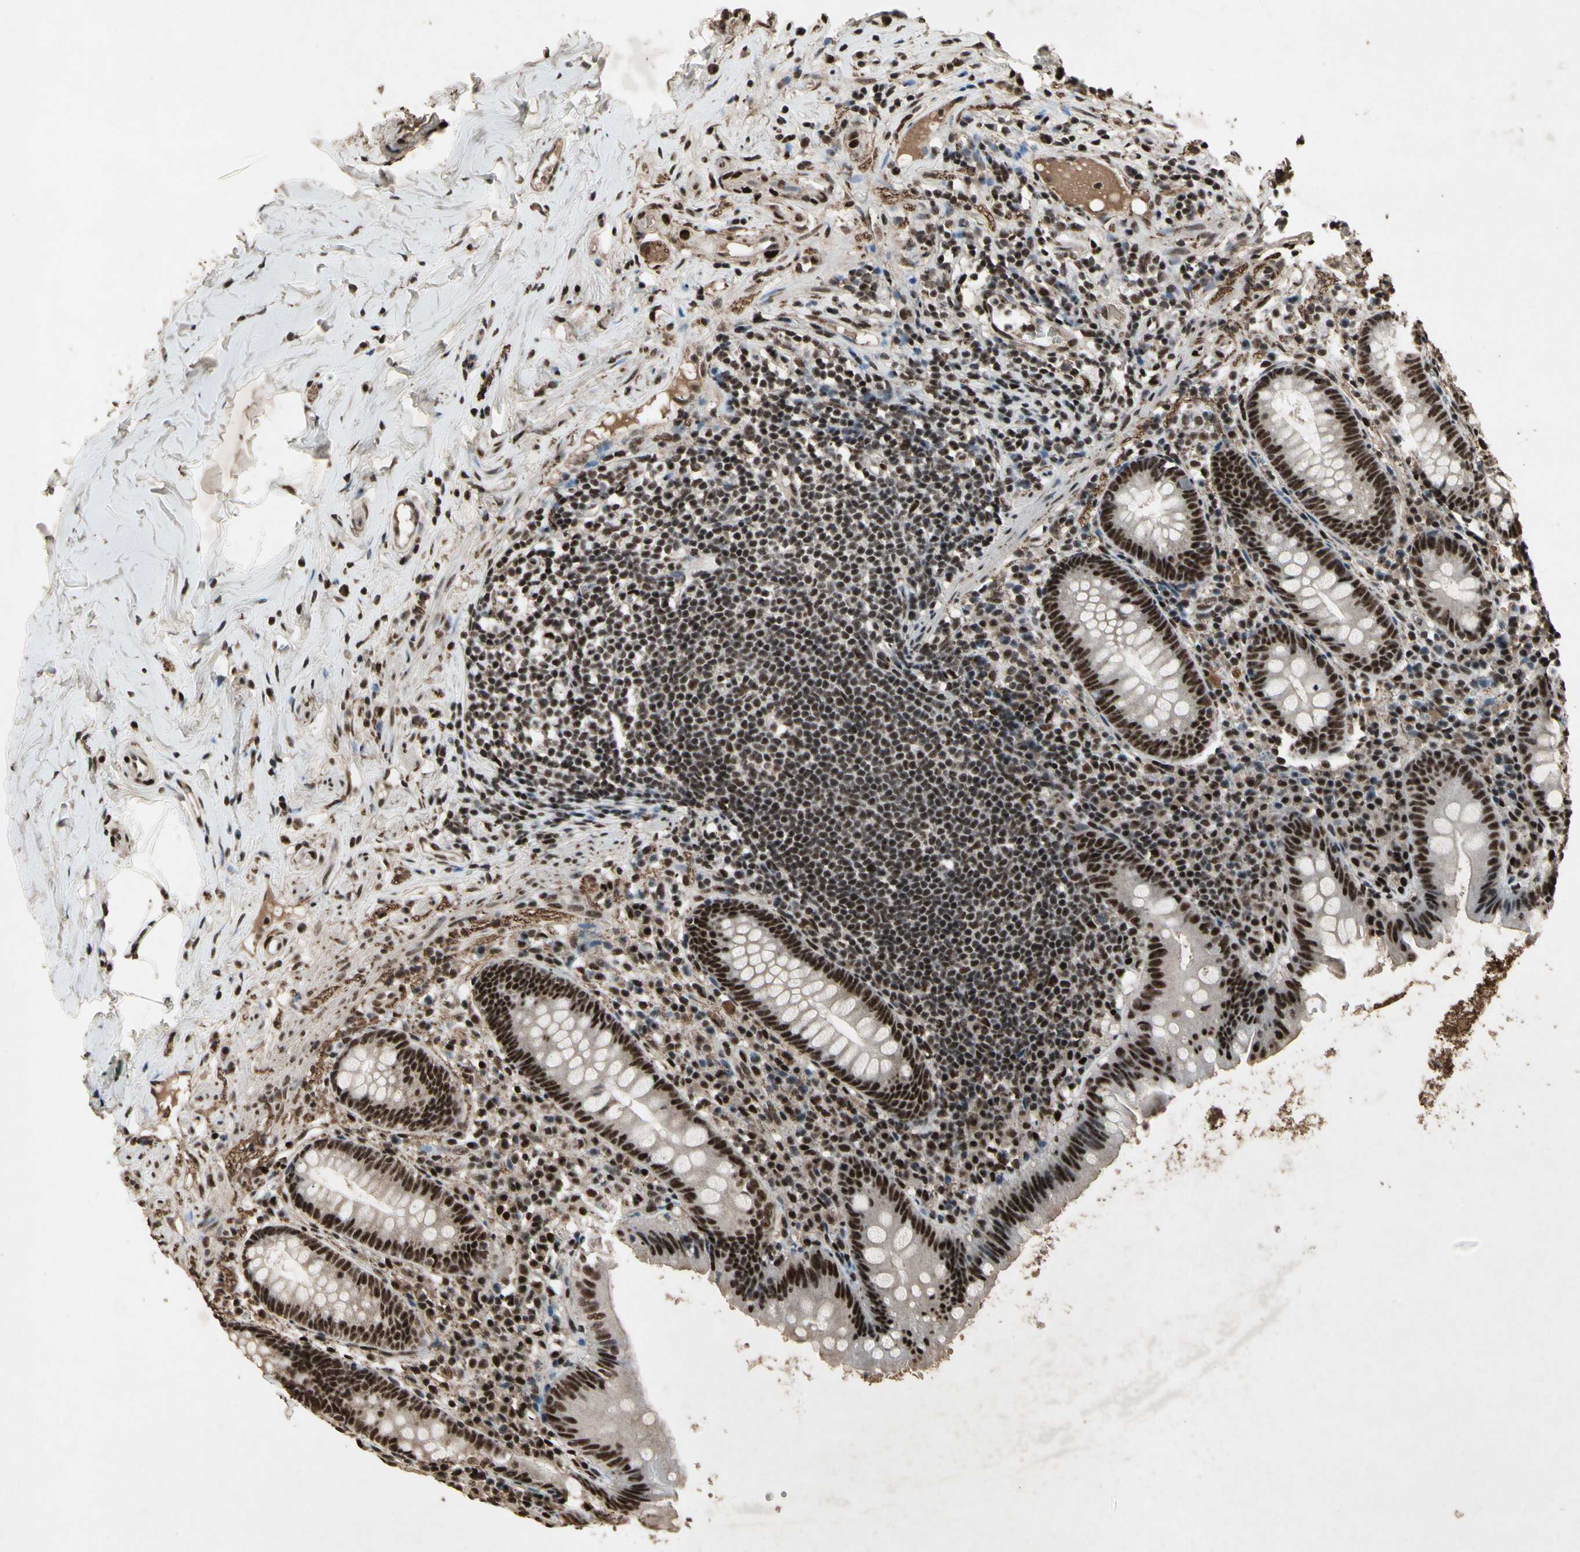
{"staining": {"intensity": "strong", "quantity": ">75%", "location": "nuclear"}, "tissue": "appendix", "cell_type": "Glandular cells", "image_type": "normal", "snomed": [{"axis": "morphology", "description": "Normal tissue, NOS"}, {"axis": "topography", "description": "Appendix"}], "caption": "High-power microscopy captured an IHC histopathology image of normal appendix, revealing strong nuclear expression in approximately >75% of glandular cells. Using DAB (brown) and hematoxylin (blue) stains, captured at high magnification using brightfield microscopy.", "gene": "TBX2", "patient": {"sex": "male", "age": 52}}